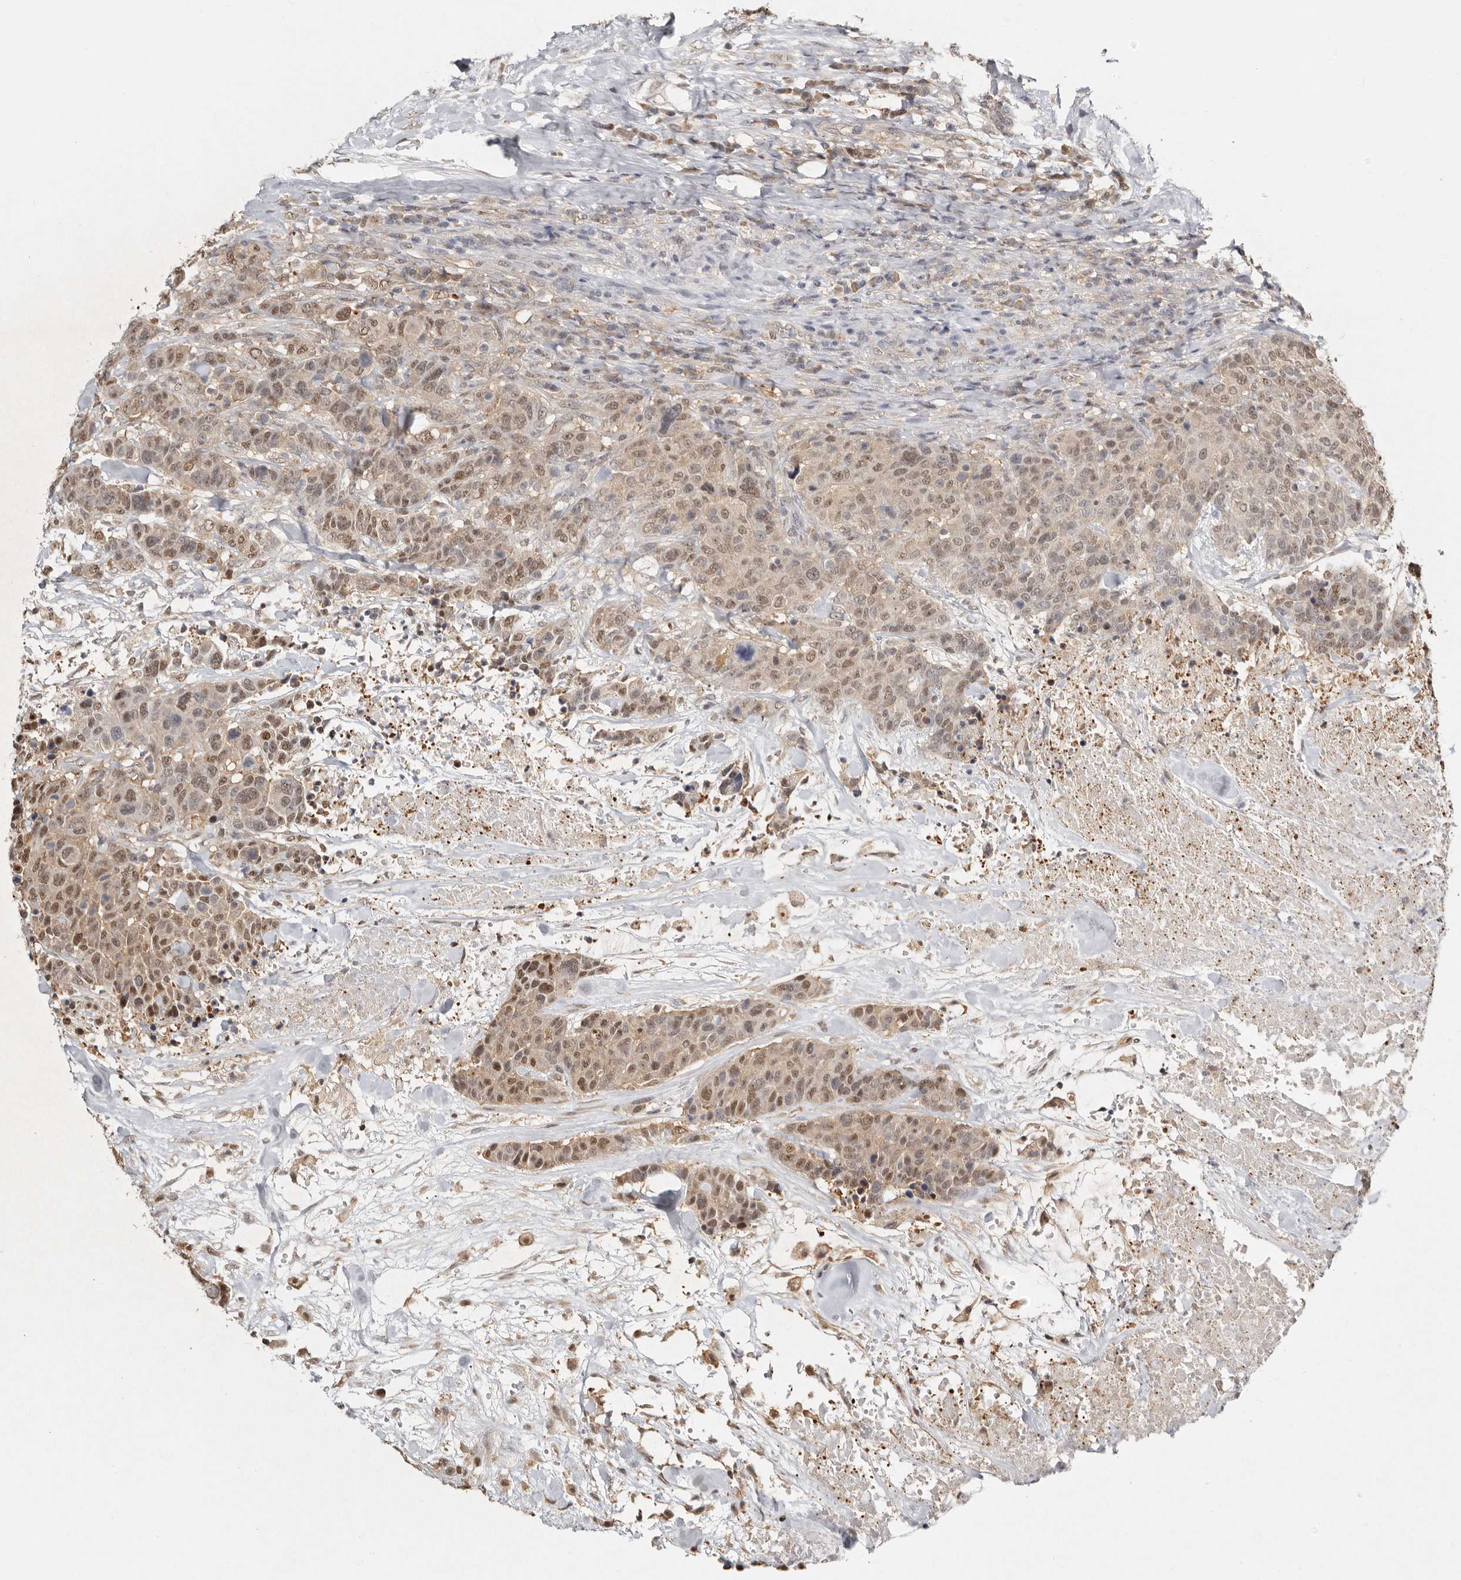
{"staining": {"intensity": "moderate", "quantity": ">75%", "location": "nuclear"}, "tissue": "breast cancer", "cell_type": "Tumor cells", "image_type": "cancer", "snomed": [{"axis": "morphology", "description": "Duct carcinoma"}, {"axis": "topography", "description": "Breast"}], "caption": "Immunohistochemistry (IHC) of breast cancer (infiltrating ductal carcinoma) displays medium levels of moderate nuclear expression in about >75% of tumor cells.", "gene": "PSMA5", "patient": {"sex": "female", "age": 37}}